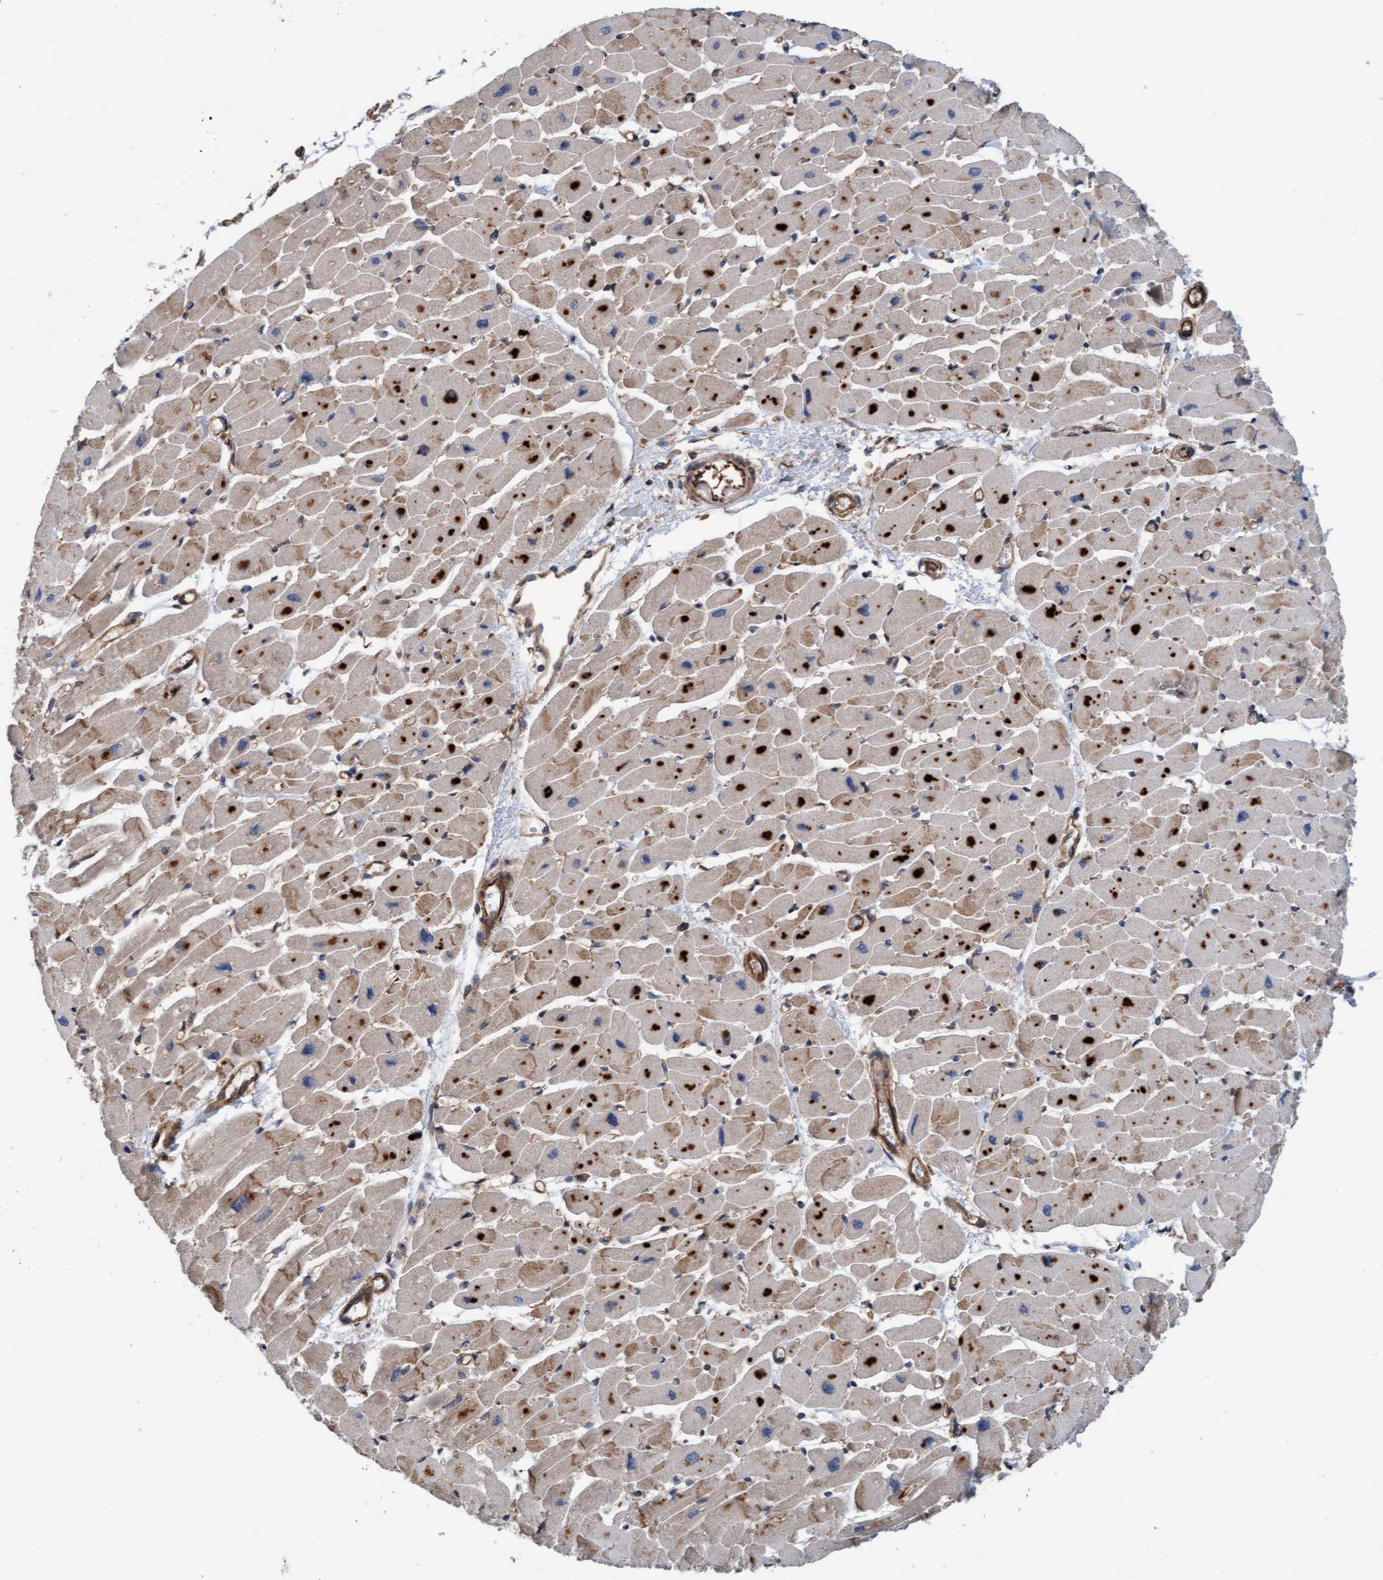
{"staining": {"intensity": "moderate", "quantity": ">75%", "location": "cytoplasmic/membranous"}, "tissue": "heart muscle", "cell_type": "Cardiomyocytes", "image_type": "normal", "snomed": [{"axis": "morphology", "description": "Normal tissue, NOS"}, {"axis": "topography", "description": "Heart"}], "caption": "The image shows staining of normal heart muscle, revealing moderate cytoplasmic/membranous protein staining (brown color) within cardiomyocytes.", "gene": "STXBP4", "patient": {"sex": "female", "age": 54}}